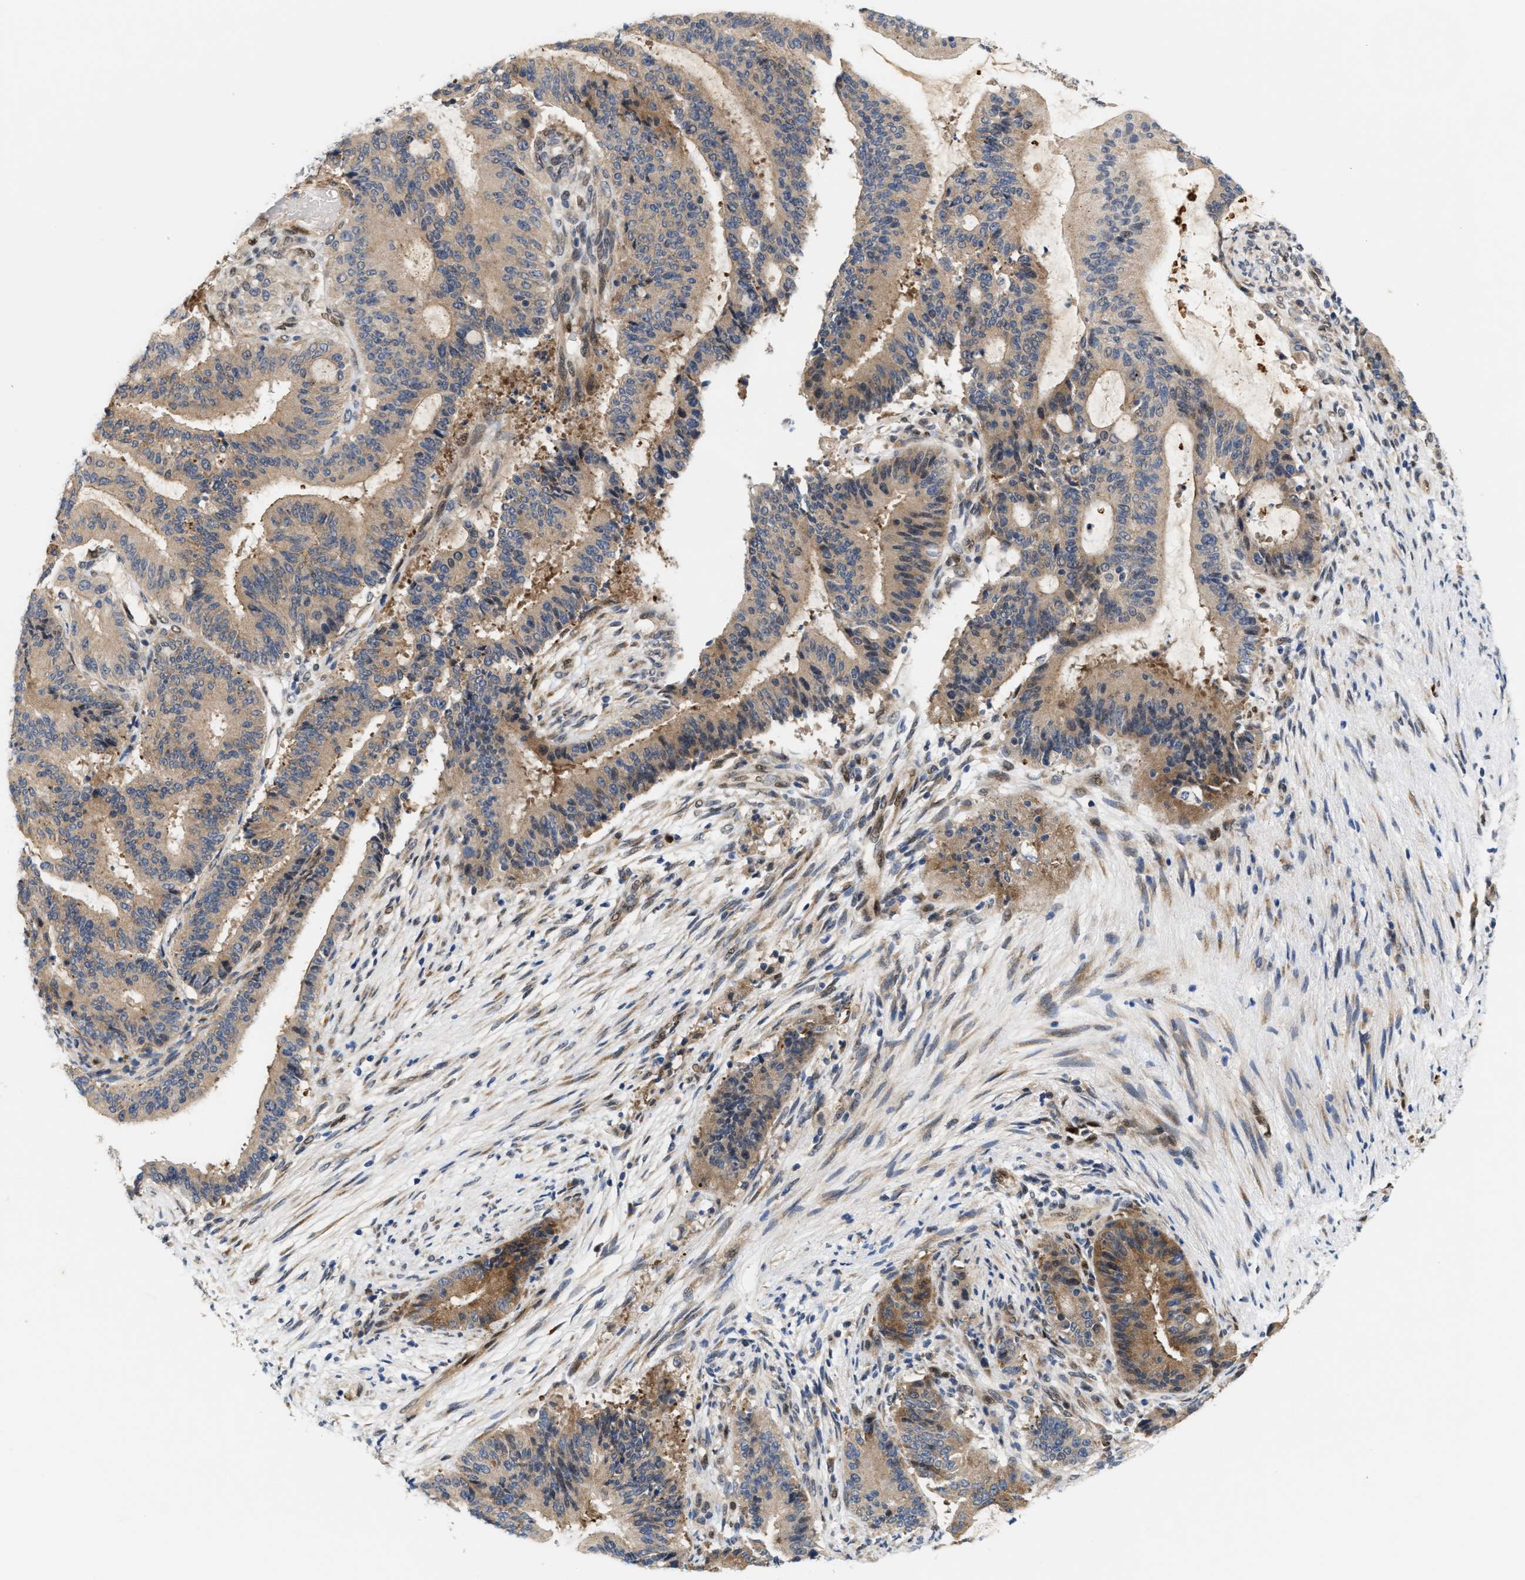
{"staining": {"intensity": "weak", "quantity": ">75%", "location": "cytoplasmic/membranous"}, "tissue": "liver cancer", "cell_type": "Tumor cells", "image_type": "cancer", "snomed": [{"axis": "morphology", "description": "Cholangiocarcinoma"}, {"axis": "topography", "description": "Liver"}], "caption": "Liver cholangiocarcinoma stained with DAB (3,3'-diaminobenzidine) IHC reveals low levels of weak cytoplasmic/membranous positivity in about >75% of tumor cells. Using DAB (3,3'-diaminobenzidine) (brown) and hematoxylin (blue) stains, captured at high magnification using brightfield microscopy.", "gene": "TCF4", "patient": {"sex": "female", "age": 73}}